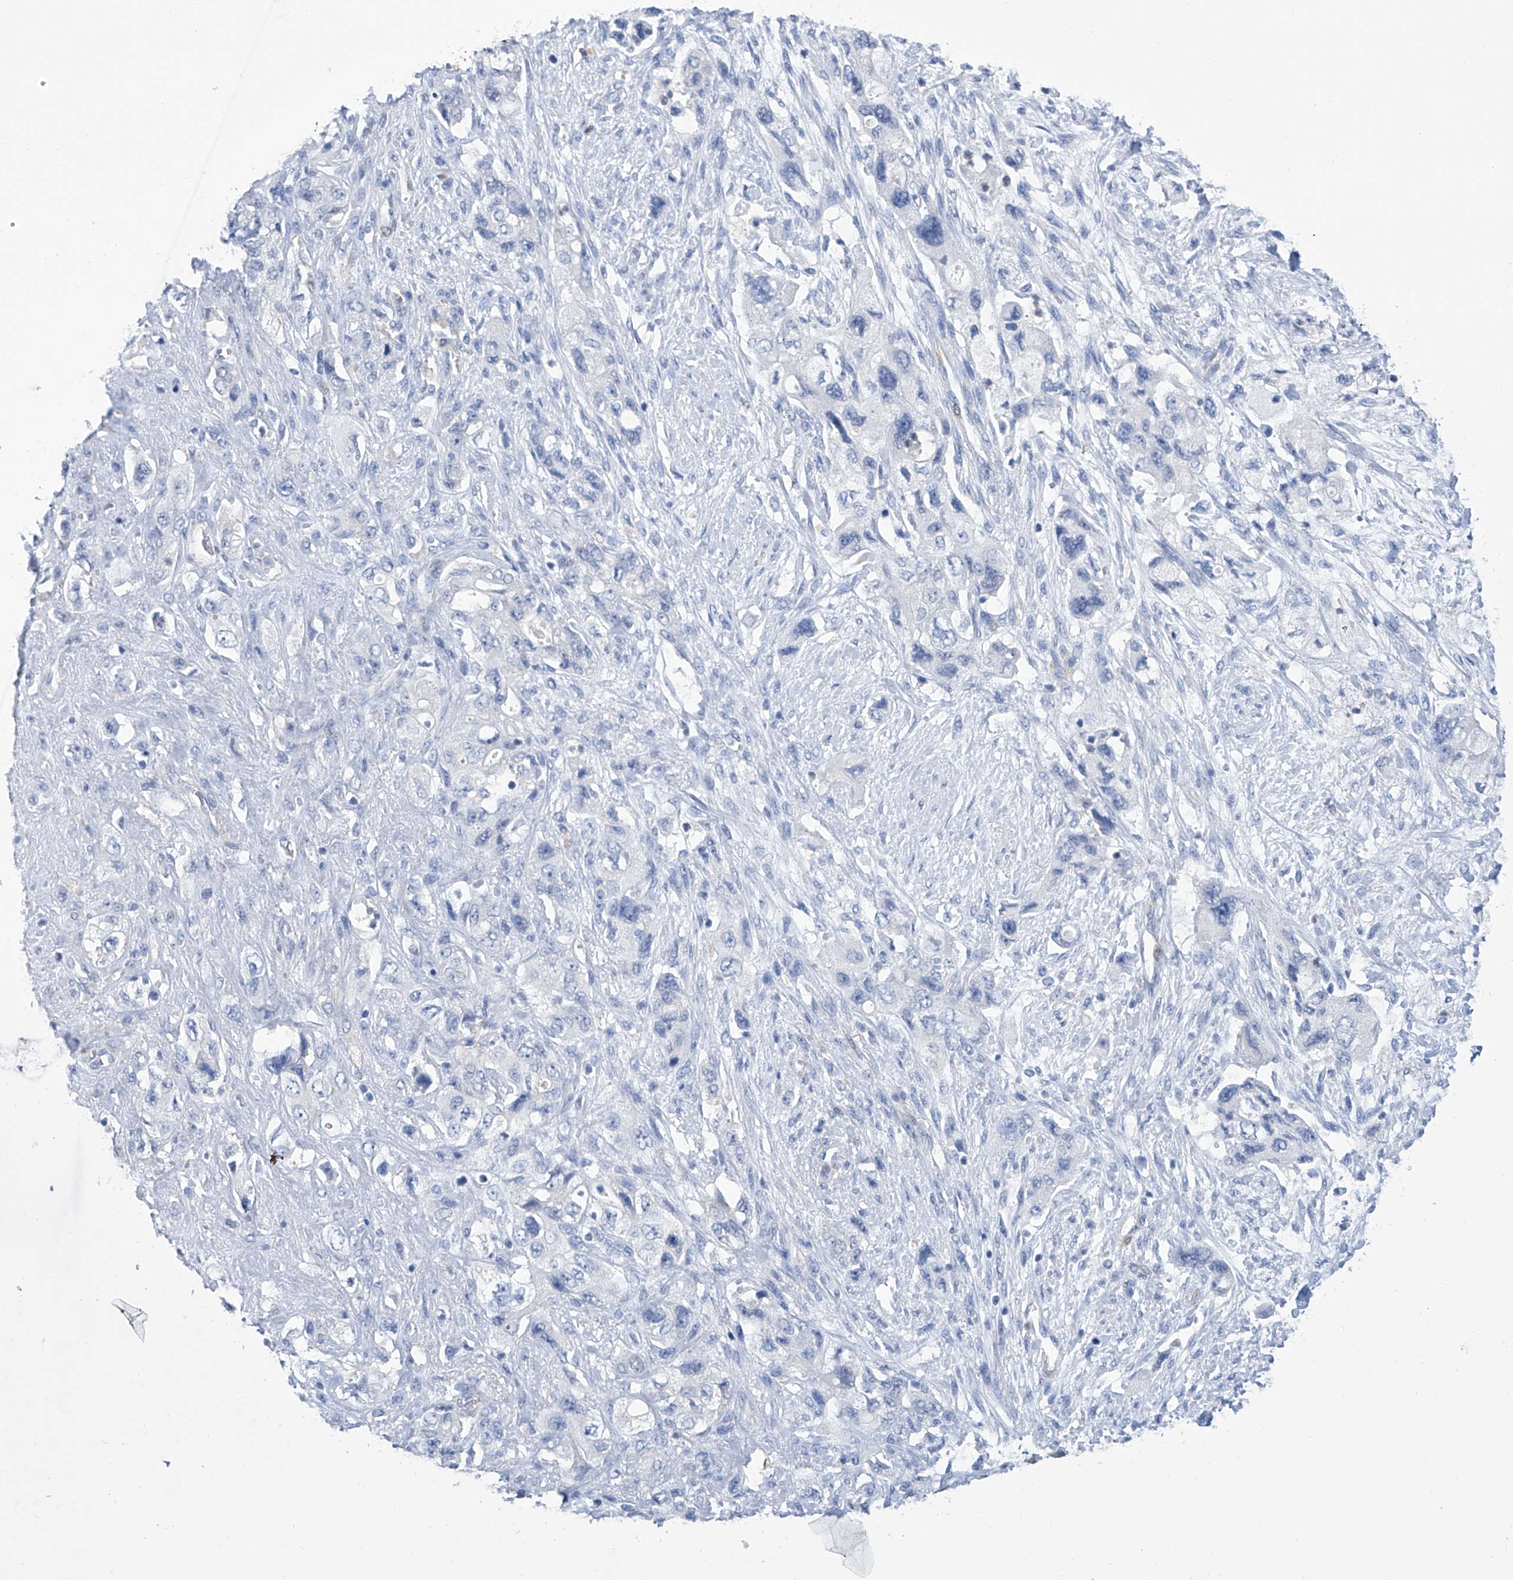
{"staining": {"intensity": "negative", "quantity": "none", "location": "none"}, "tissue": "pancreatic cancer", "cell_type": "Tumor cells", "image_type": "cancer", "snomed": [{"axis": "morphology", "description": "Adenocarcinoma, NOS"}, {"axis": "topography", "description": "Pancreas"}], "caption": "The immunohistochemistry (IHC) photomicrograph has no significant staining in tumor cells of pancreatic adenocarcinoma tissue.", "gene": "IMPA2", "patient": {"sex": "female", "age": 73}}